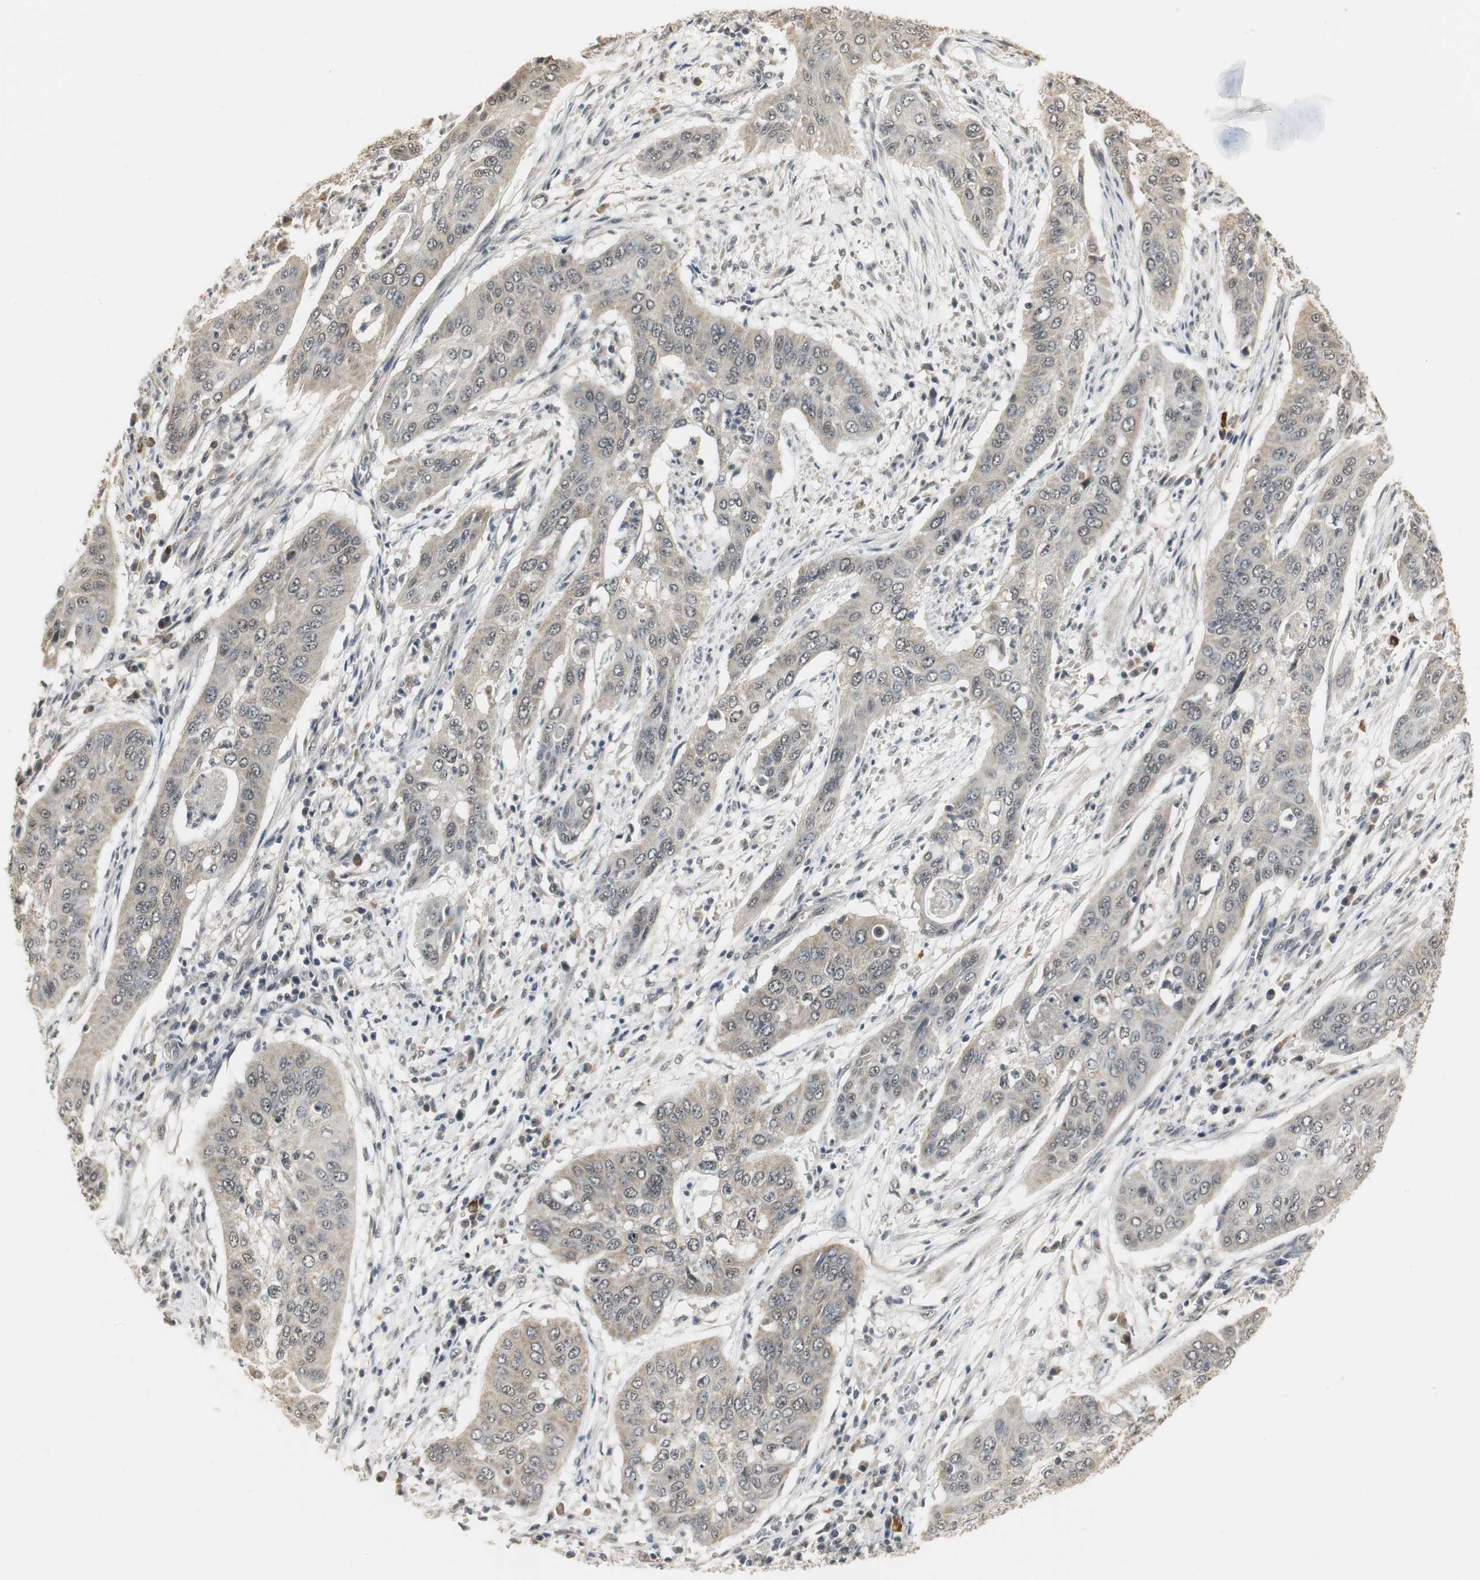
{"staining": {"intensity": "negative", "quantity": "none", "location": "none"}, "tissue": "cervical cancer", "cell_type": "Tumor cells", "image_type": "cancer", "snomed": [{"axis": "morphology", "description": "Squamous cell carcinoma, NOS"}, {"axis": "topography", "description": "Cervix"}], "caption": "Human cervical cancer stained for a protein using IHC reveals no expression in tumor cells.", "gene": "ELOA", "patient": {"sex": "female", "age": 39}}